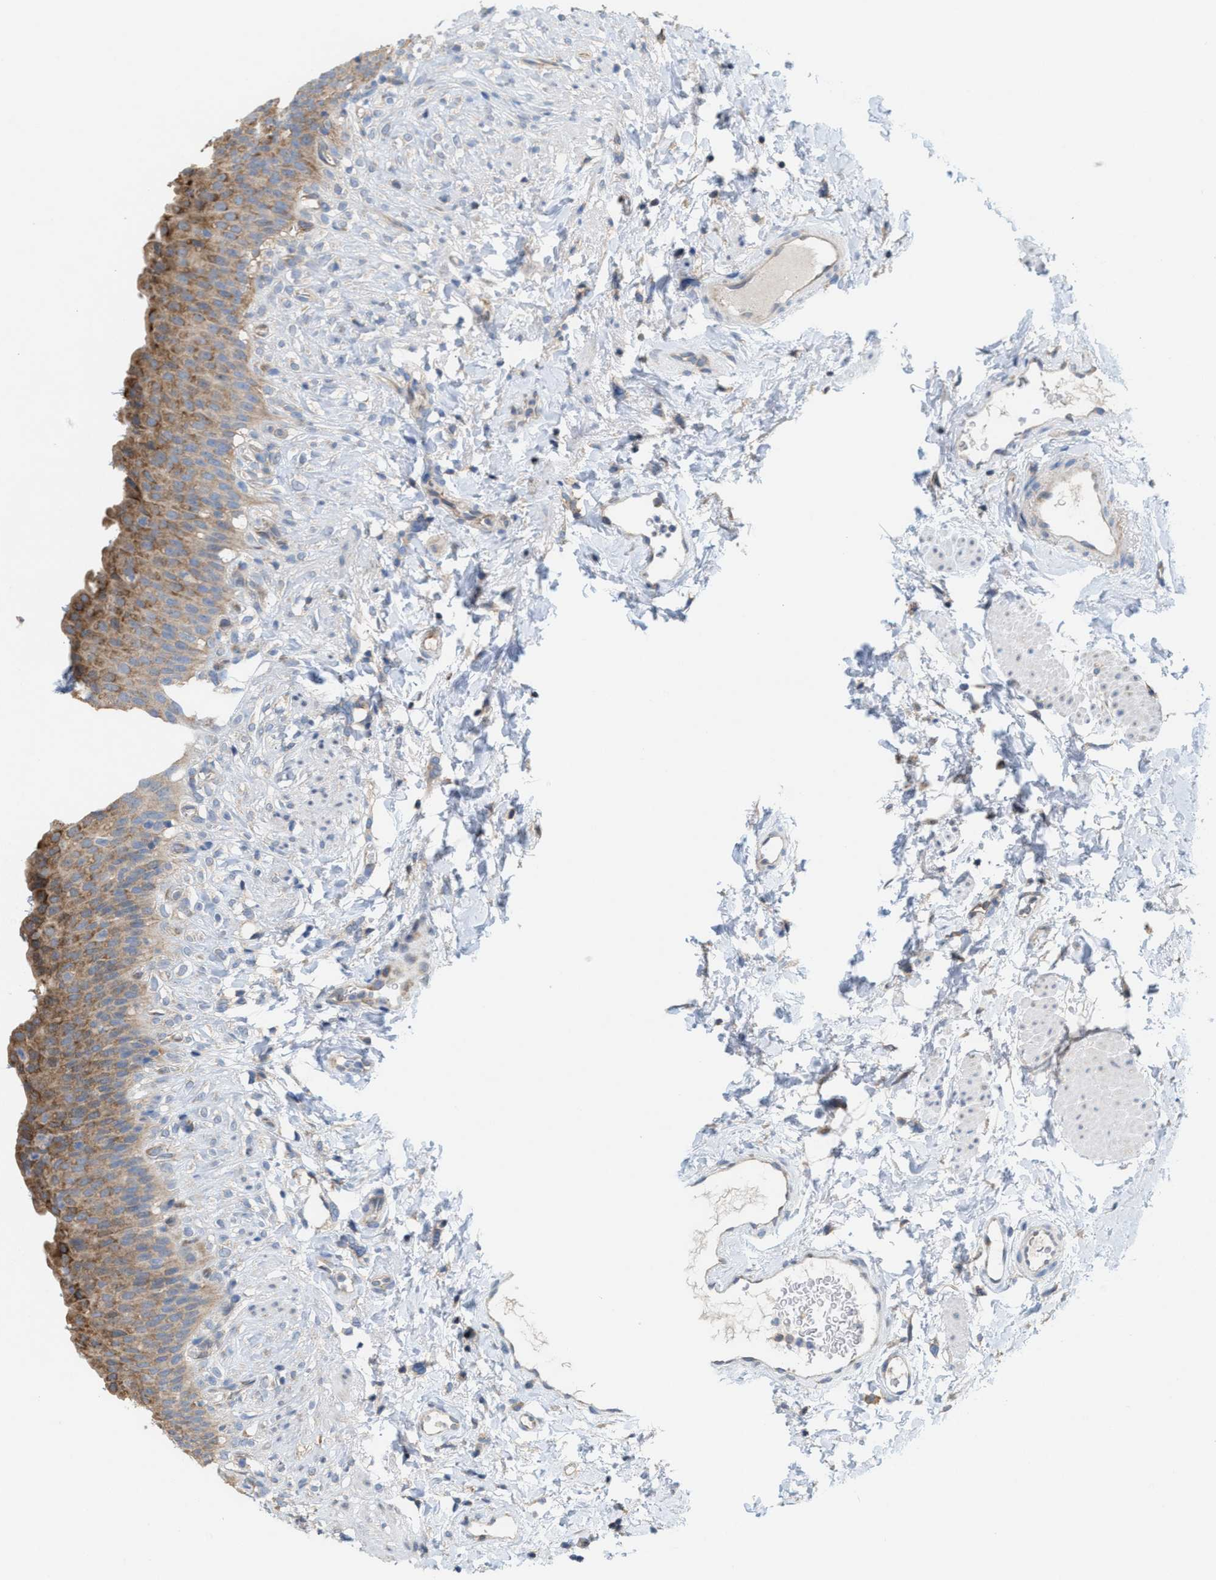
{"staining": {"intensity": "moderate", "quantity": ">75%", "location": "cytoplasmic/membranous"}, "tissue": "urinary bladder", "cell_type": "Urothelial cells", "image_type": "normal", "snomed": [{"axis": "morphology", "description": "Normal tissue, NOS"}, {"axis": "topography", "description": "Urinary bladder"}], "caption": "Immunohistochemistry of unremarkable urinary bladder exhibits medium levels of moderate cytoplasmic/membranous positivity in about >75% of urothelial cells.", "gene": "UBAP2", "patient": {"sex": "female", "age": 79}}